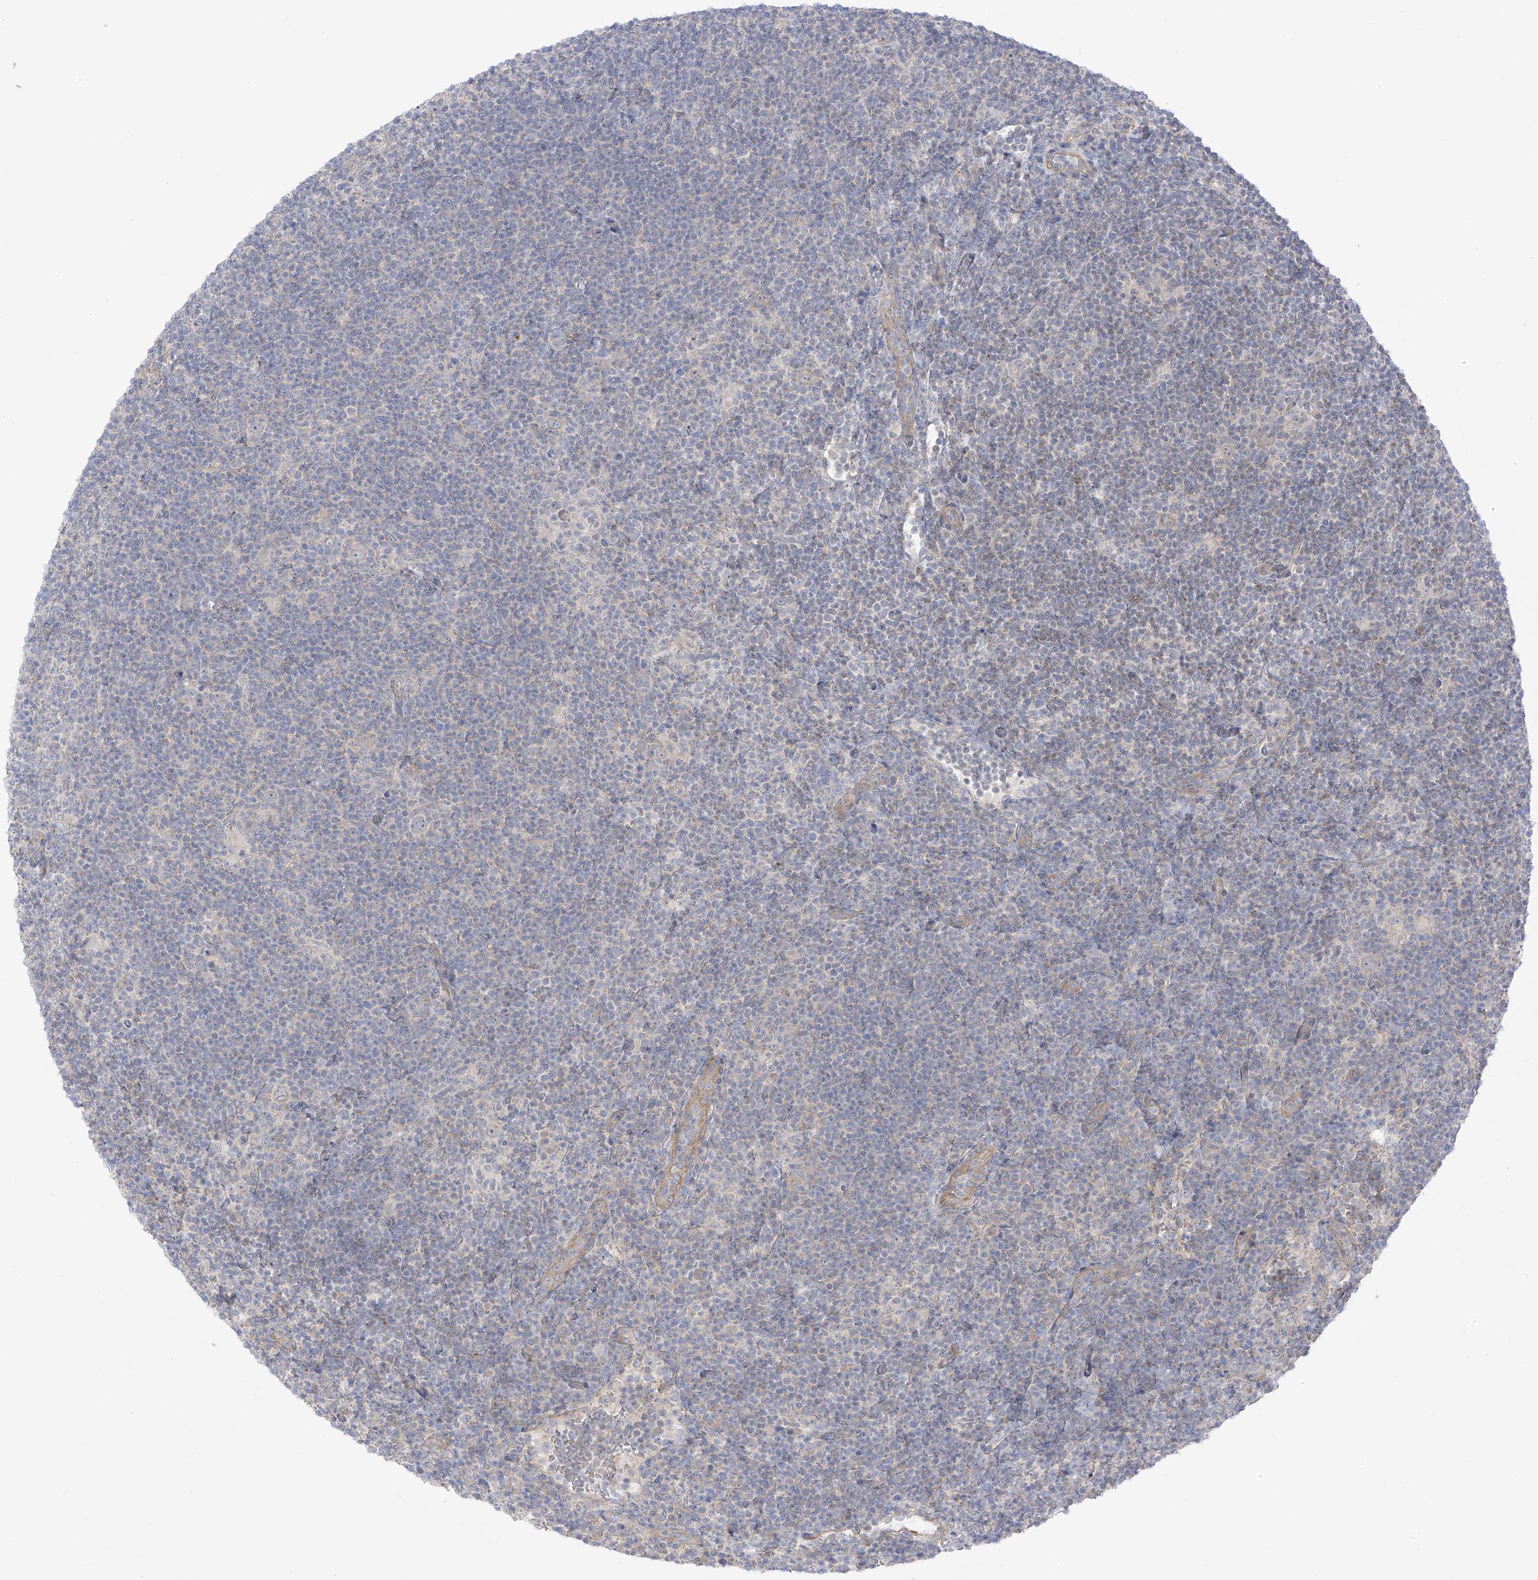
{"staining": {"intensity": "negative", "quantity": "none", "location": "none"}, "tissue": "lymphoma", "cell_type": "Tumor cells", "image_type": "cancer", "snomed": [{"axis": "morphology", "description": "Hodgkin's disease, NOS"}, {"axis": "topography", "description": "Lymph node"}], "caption": "Tumor cells are negative for protein expression in human Hodgkin's disease.", "gene": "EIPR1", "patient": {"sex": "female", "age": 57}}